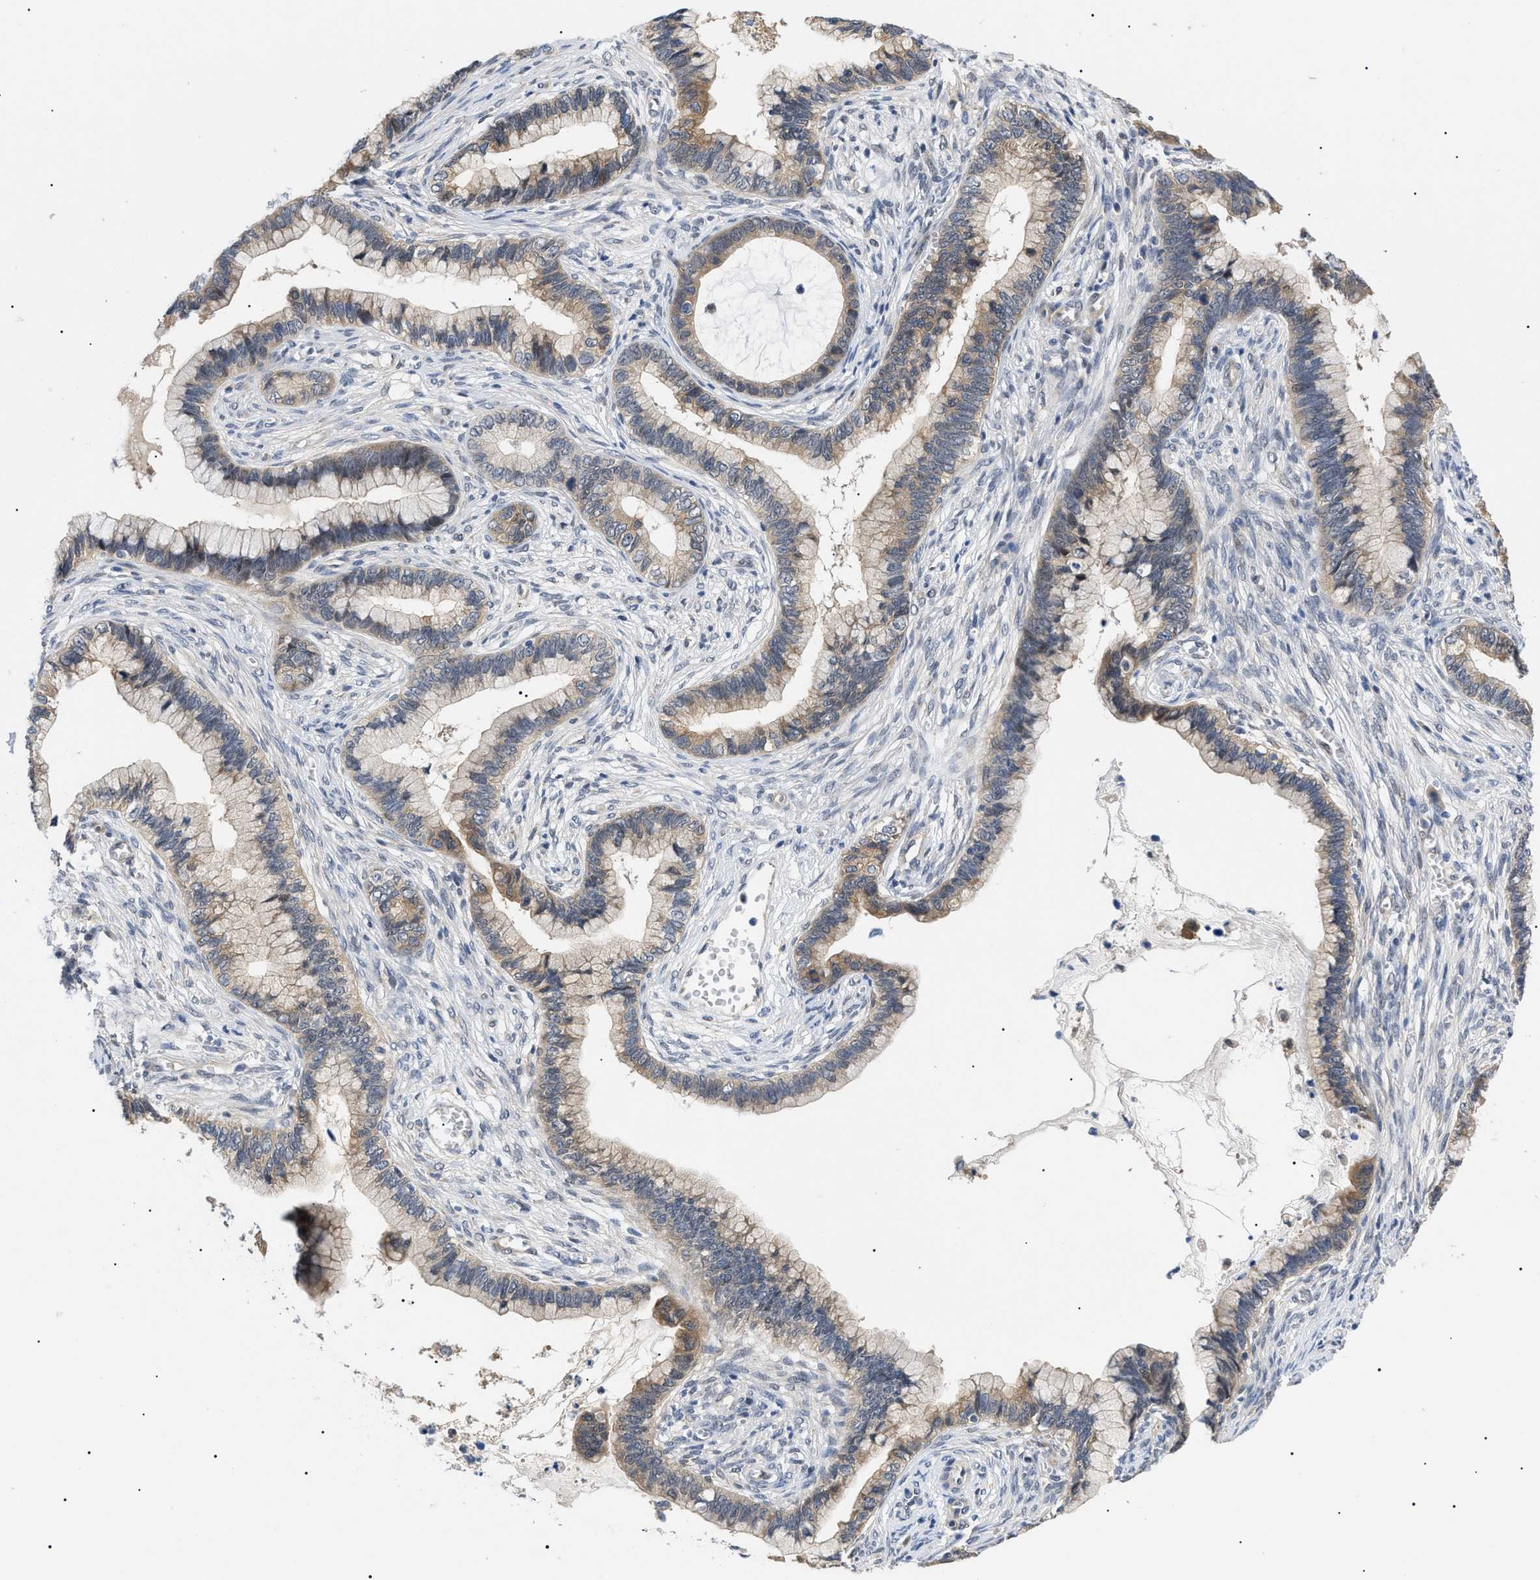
{"staining": {"intensity": "moderate", "quantity": ">75%", "location": "cytoplasmic/membranous"}, "tissue": "cervical cancer", "cell_type": "Tumor cells", "image_type": "cancer", "snomed": [{"axis": "morphology", "description": "Adenocarcinoma, NOS"}, {"axis": "topography", "description": "Cervix"}], "caption": "A photomicrograph showing moderate cytoplasmic/membranous positivity in about >75% of tumor cells in cervical cancer (adenocarcinoma), as visualized by brown immunohistochemical staining.", "gene": "GARRE1", "patient": {"sex": "female", "age": 44}}